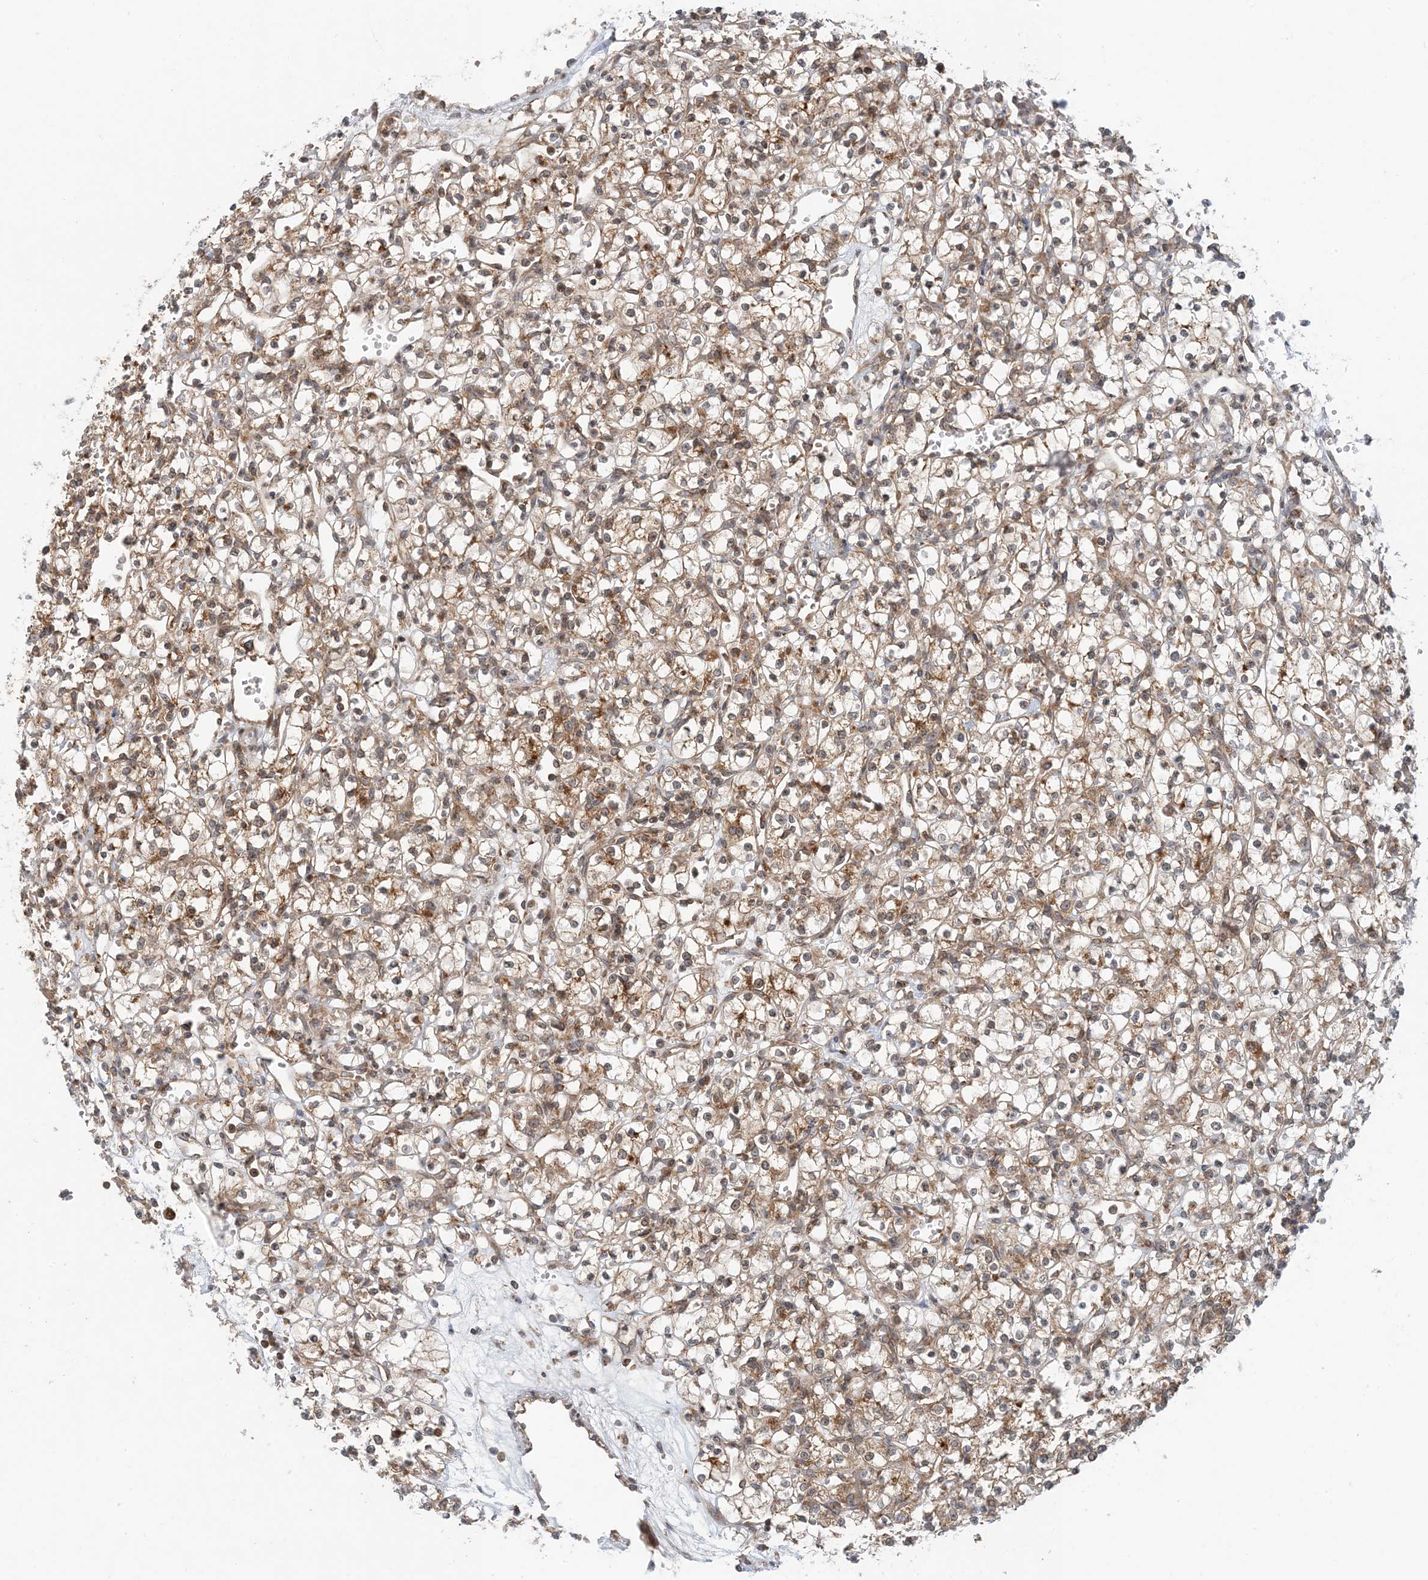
{"staining": {"intensity": "moderate", "quantity": ">75%", "location": "cytoplasmic/membranous"}, "tissue": "renal cancer", "cell_type": "Tumor cells", "image_type": "cancer", "snomed": [{"axis": "morphology", "description": "Adenocarcinoma, NOS"}, {"axis": "topography", "description": "Kidney"}], "caption": "This is an image of IHC staining of renal cancer (adenocarcinoma), which shows moderate staining in the cytoplasmic/membranous of tumor cells.", "gene": "ATP13A2", "patient": {"sex": "female", "age": 59}}